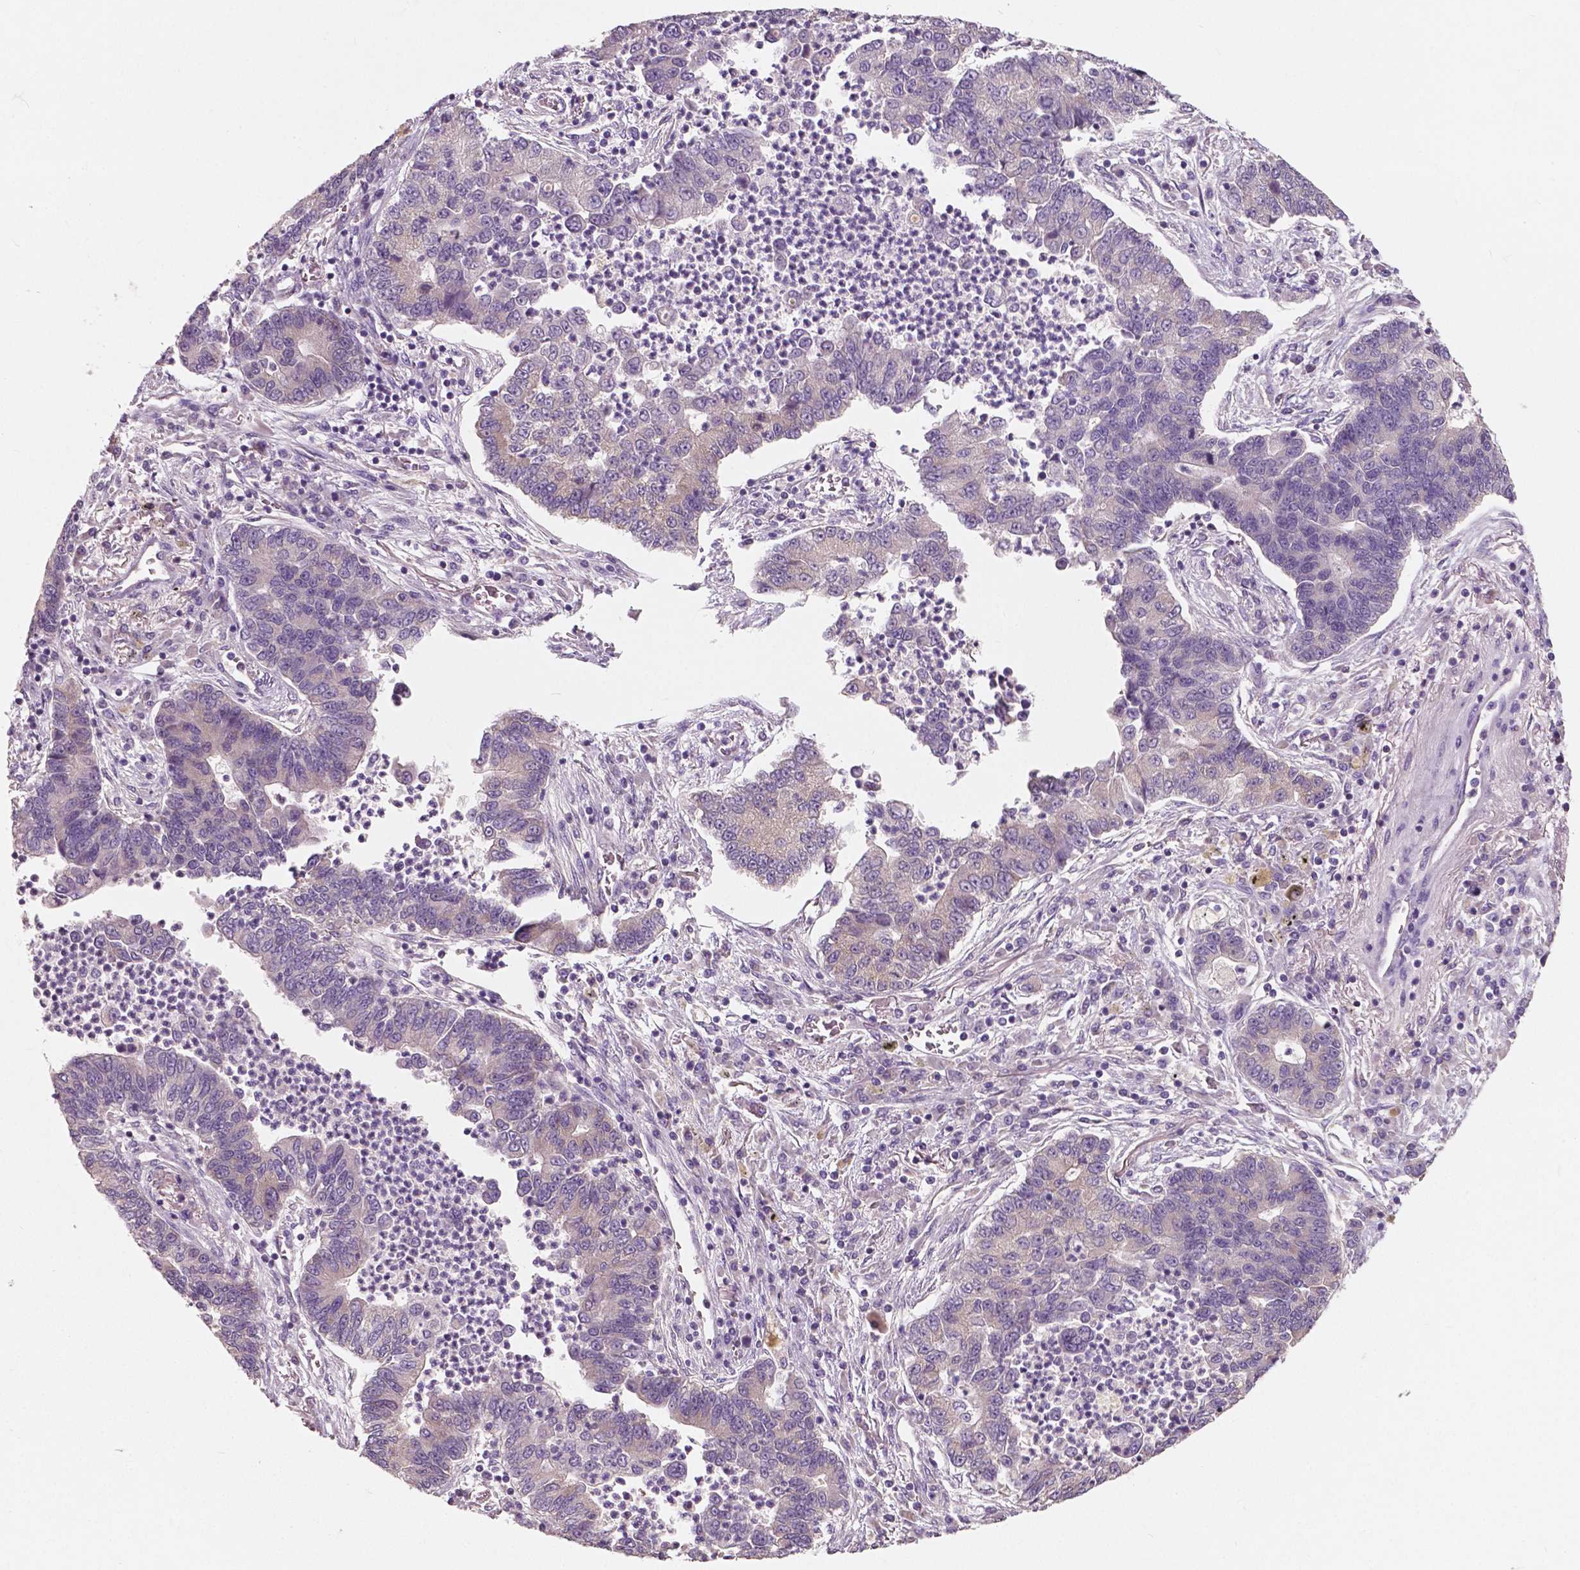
{"staining": {"intensity": "negative", "quantity": "none", "location": "none"}, "tissue": "lung cancer", "cell_type": "Tumor cells", "image_type": "cancer", "snomed": [{"axis": "morphology", "description": "Adenocarcinoma, NOS"}, {"axis": "topography", "description": "Lung"}], "caption": "Histopathology image shows no significant protein expression in tumor cells of lung cancer.", "gene": "LSM14B", "patient": {"sex": "female", "age": 57}}